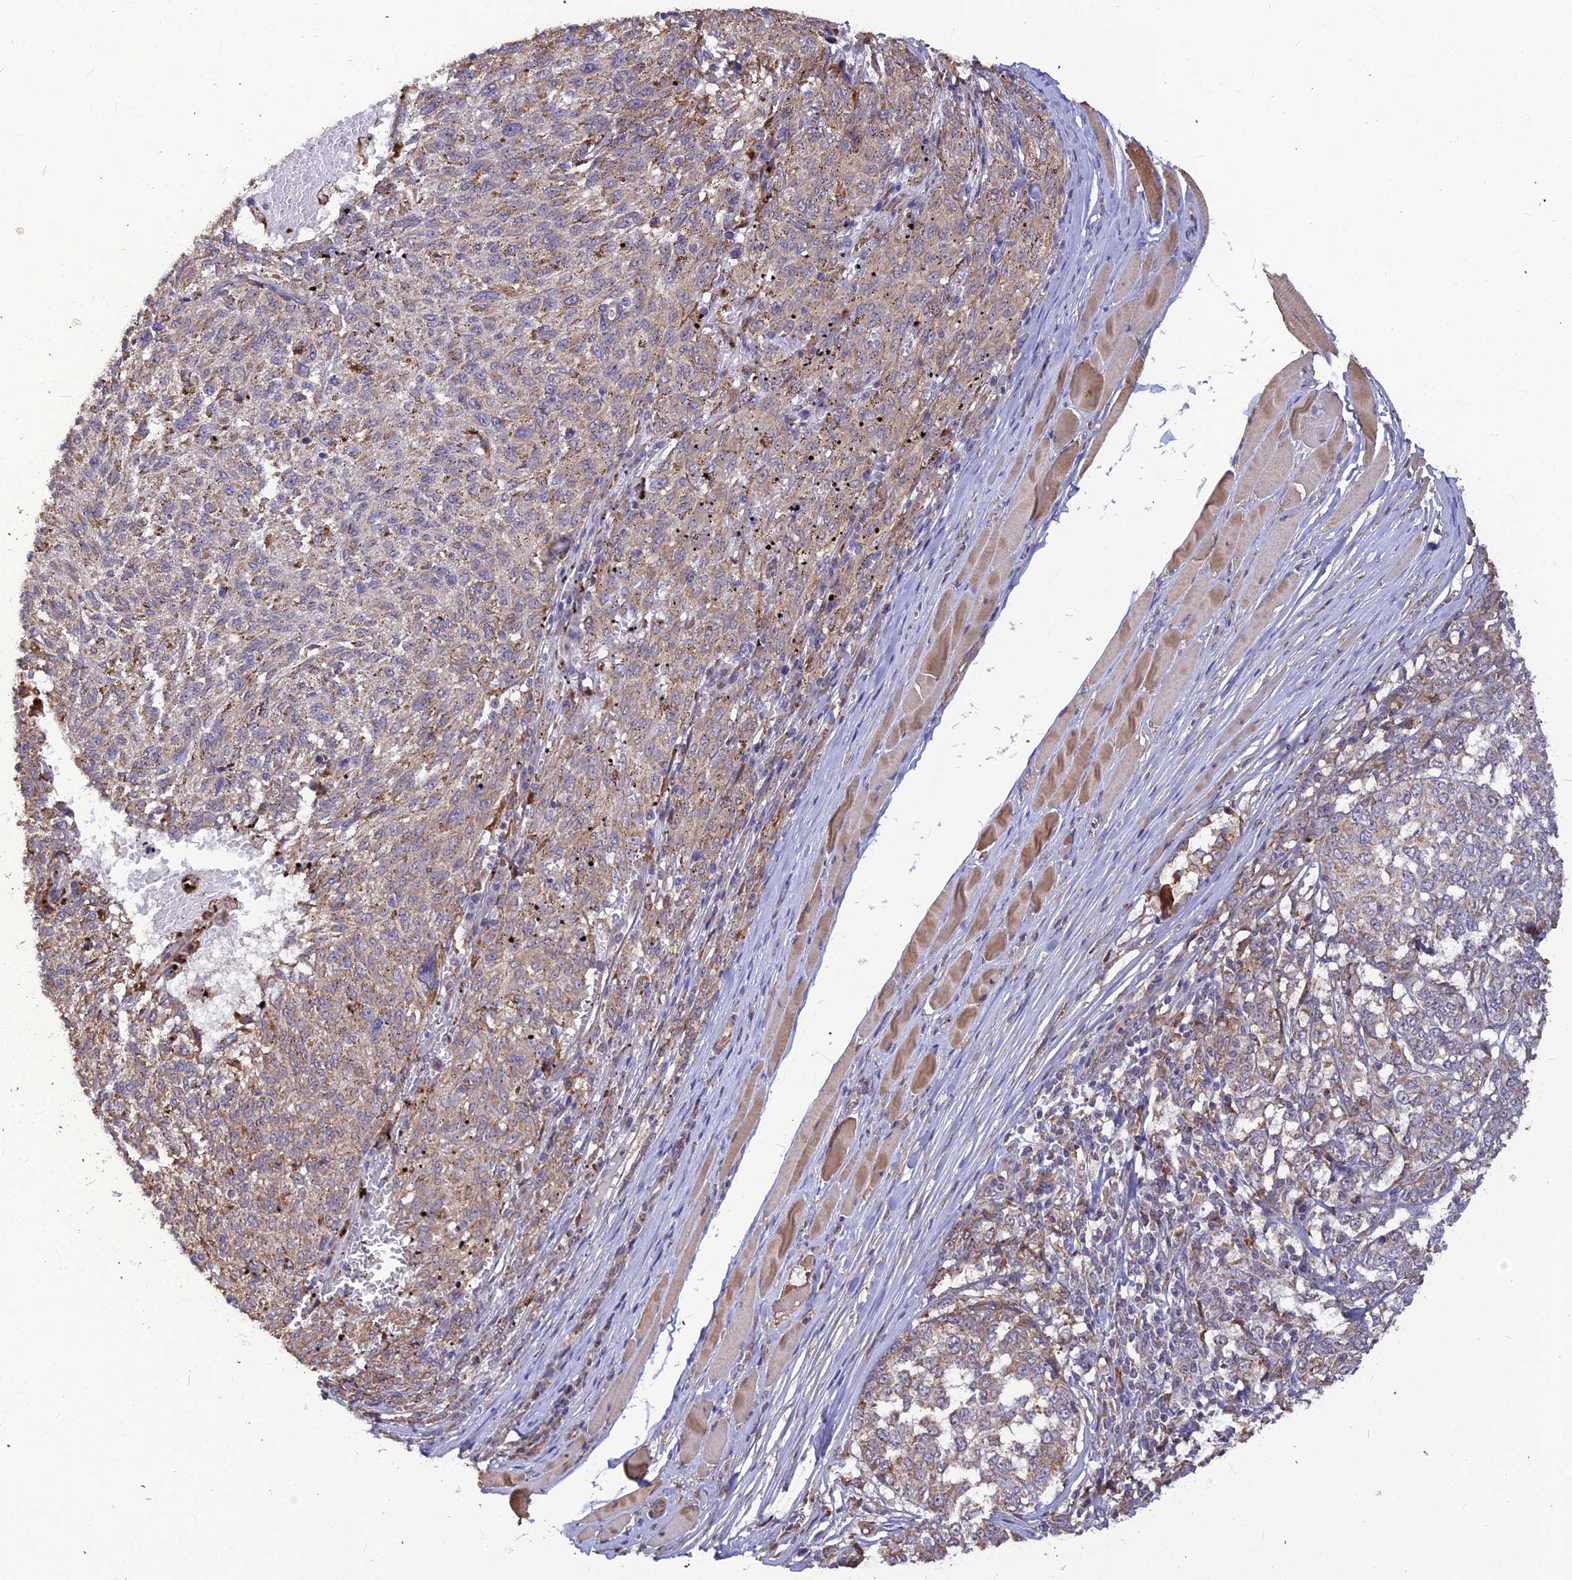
{"staining": {"intensity": "moderate", "quantity": "25%-75%", "location": "cytoplasmic/membranous"}, "tissue": "melanoma", "cell_type": "Tumor cells", "image_type": "cancer", "snomed": [{"axis": "morphology", "description": "Malignant melanoma, NOS"}, {"axis": "topography", "description": "Skin"}], "caption": "Melanoma stained with DAB immunohistochemistry exhibits medium levels of moderate cytoplasmic/membranous staining in about 25%-75% of tumor cells.", "gene": "LEKR1", "patient": {"sex": "female", "age": 72}}